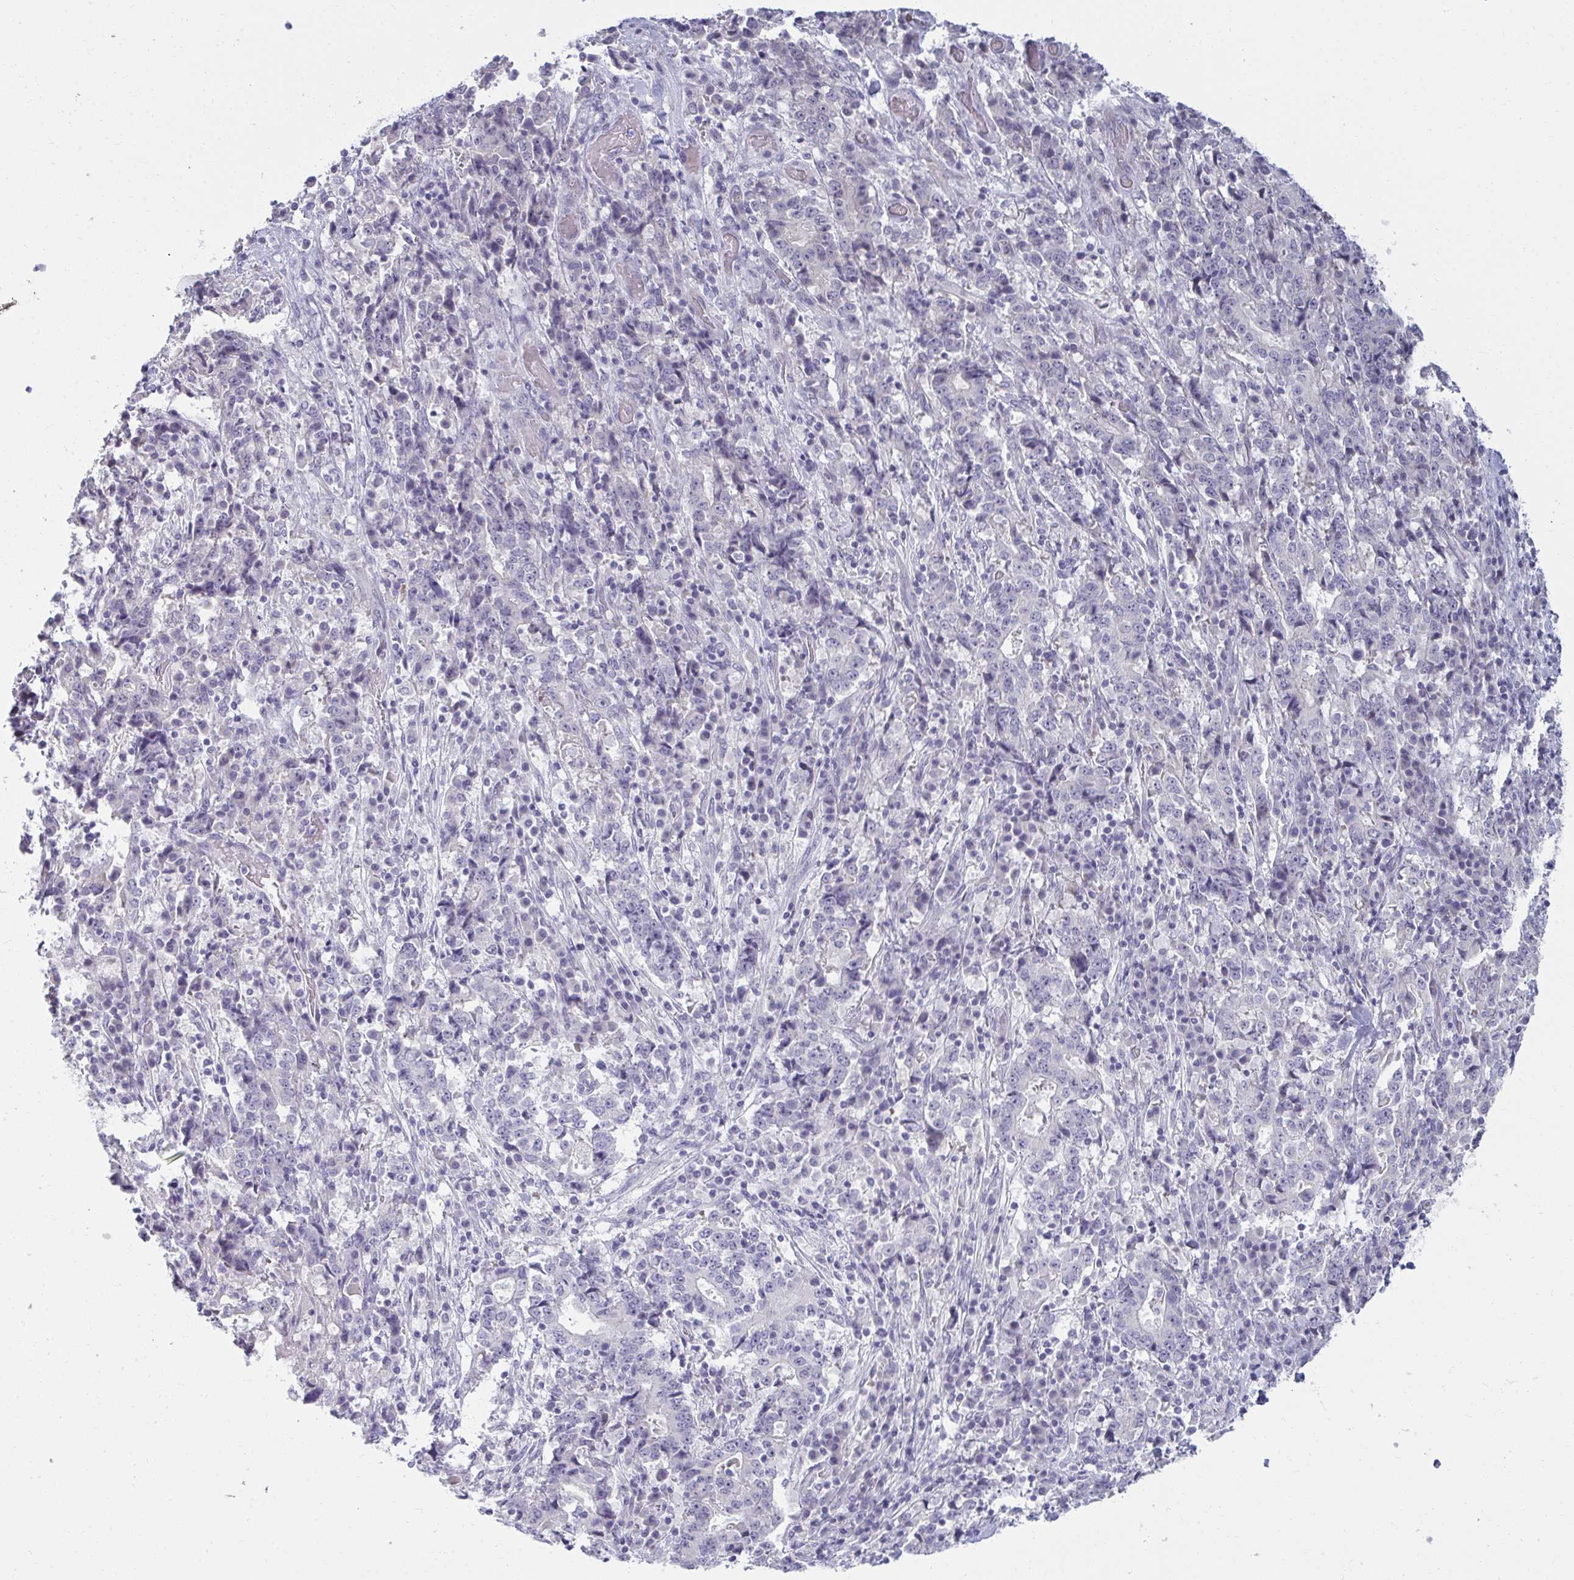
{"staining": {"intensity": "negative", "quantity": "none", "location": "none"}, "tissue": "stomach cancer", "cell_type": "Tumor cells", "image_type": "cancer", "snomed": [{"axis": "morphology", "description": "Normal tissue, NOS"}, {"axis": "morphology", "description": "Adenocarcinoma, NOS"}, {"axis": "topography", "description": "Stomach, upper"}, {"axis": "topography", "description": "Stomach"}], "caption": "An IHC histopathology image of stomach cancer is shown. There is no staining in tumor cells of stomach cancer. The staining is performed using DAB brown chromogen with nuclei counter-stained in using hematoxylin.", "gene": "RNASEH1", "patient": {"sex": "male", "age": 59}}